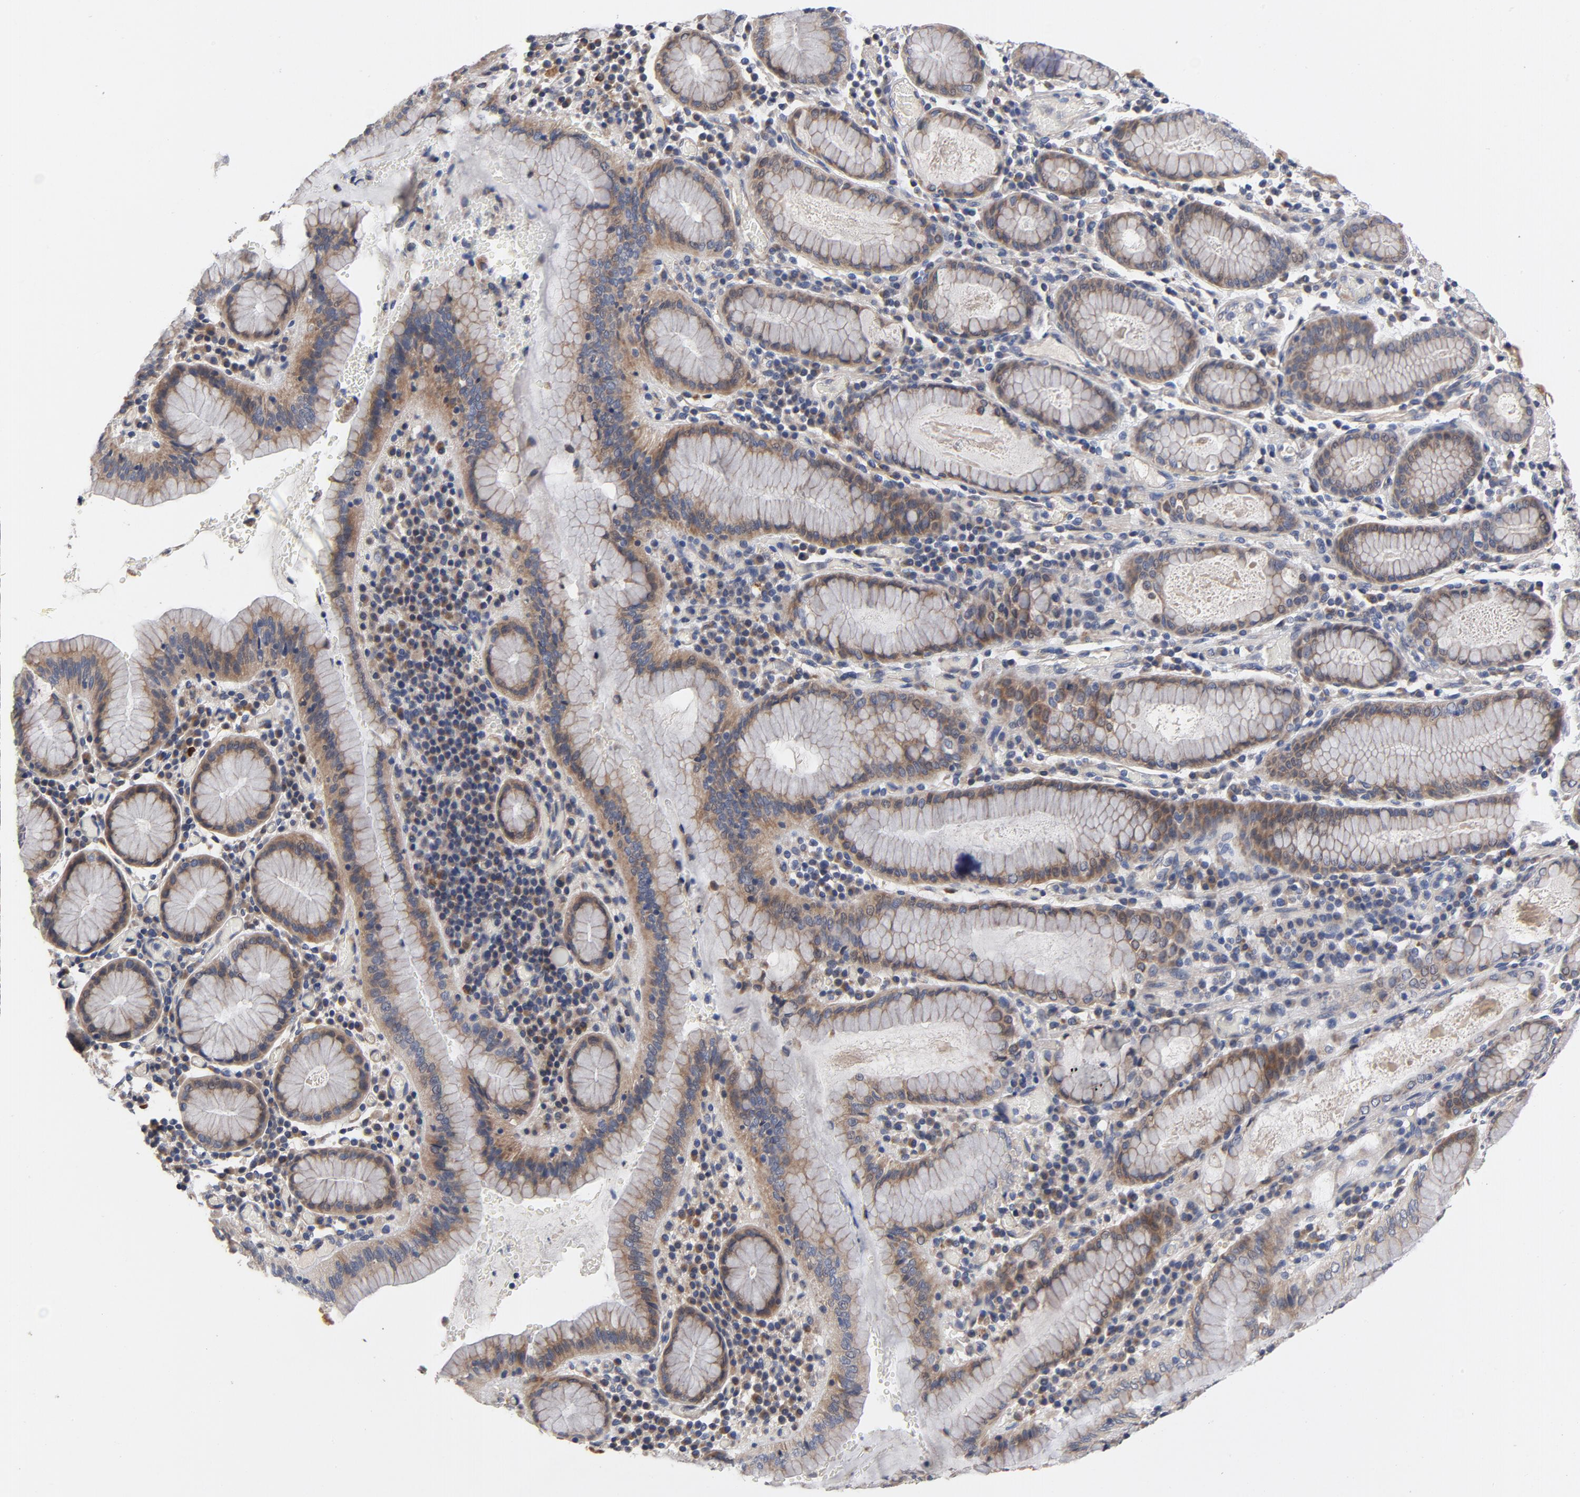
{"staining": {"intensity": "moderate", "quantity": ">75%", "location": "cytoplasmic/membranous"}, "tissue": "stomach cancer", "cell_type": "Tumor cells", "image_type": "cancer", "snomed": [{"axis": "morphology", "description": "Adenocarcinoma, NOS"}, {"axis": "topography", "description": "Stomach, lower"}], "caption": "Immunohistochemistry (IHC) staining of stomach cancer (adenocarcinoma), which shows medium levels of moderate cytoplasmic/membranous expression in about >75% of tumor cells indicating moderate cytoplasmic/membranous protein staining. The staining was performed using DAB (brown) for protein detection and nuclei were counterstained in hematoxylin (blue).", "gene": "CCDC134", "patient": {"sex": "male", "age": 88}}